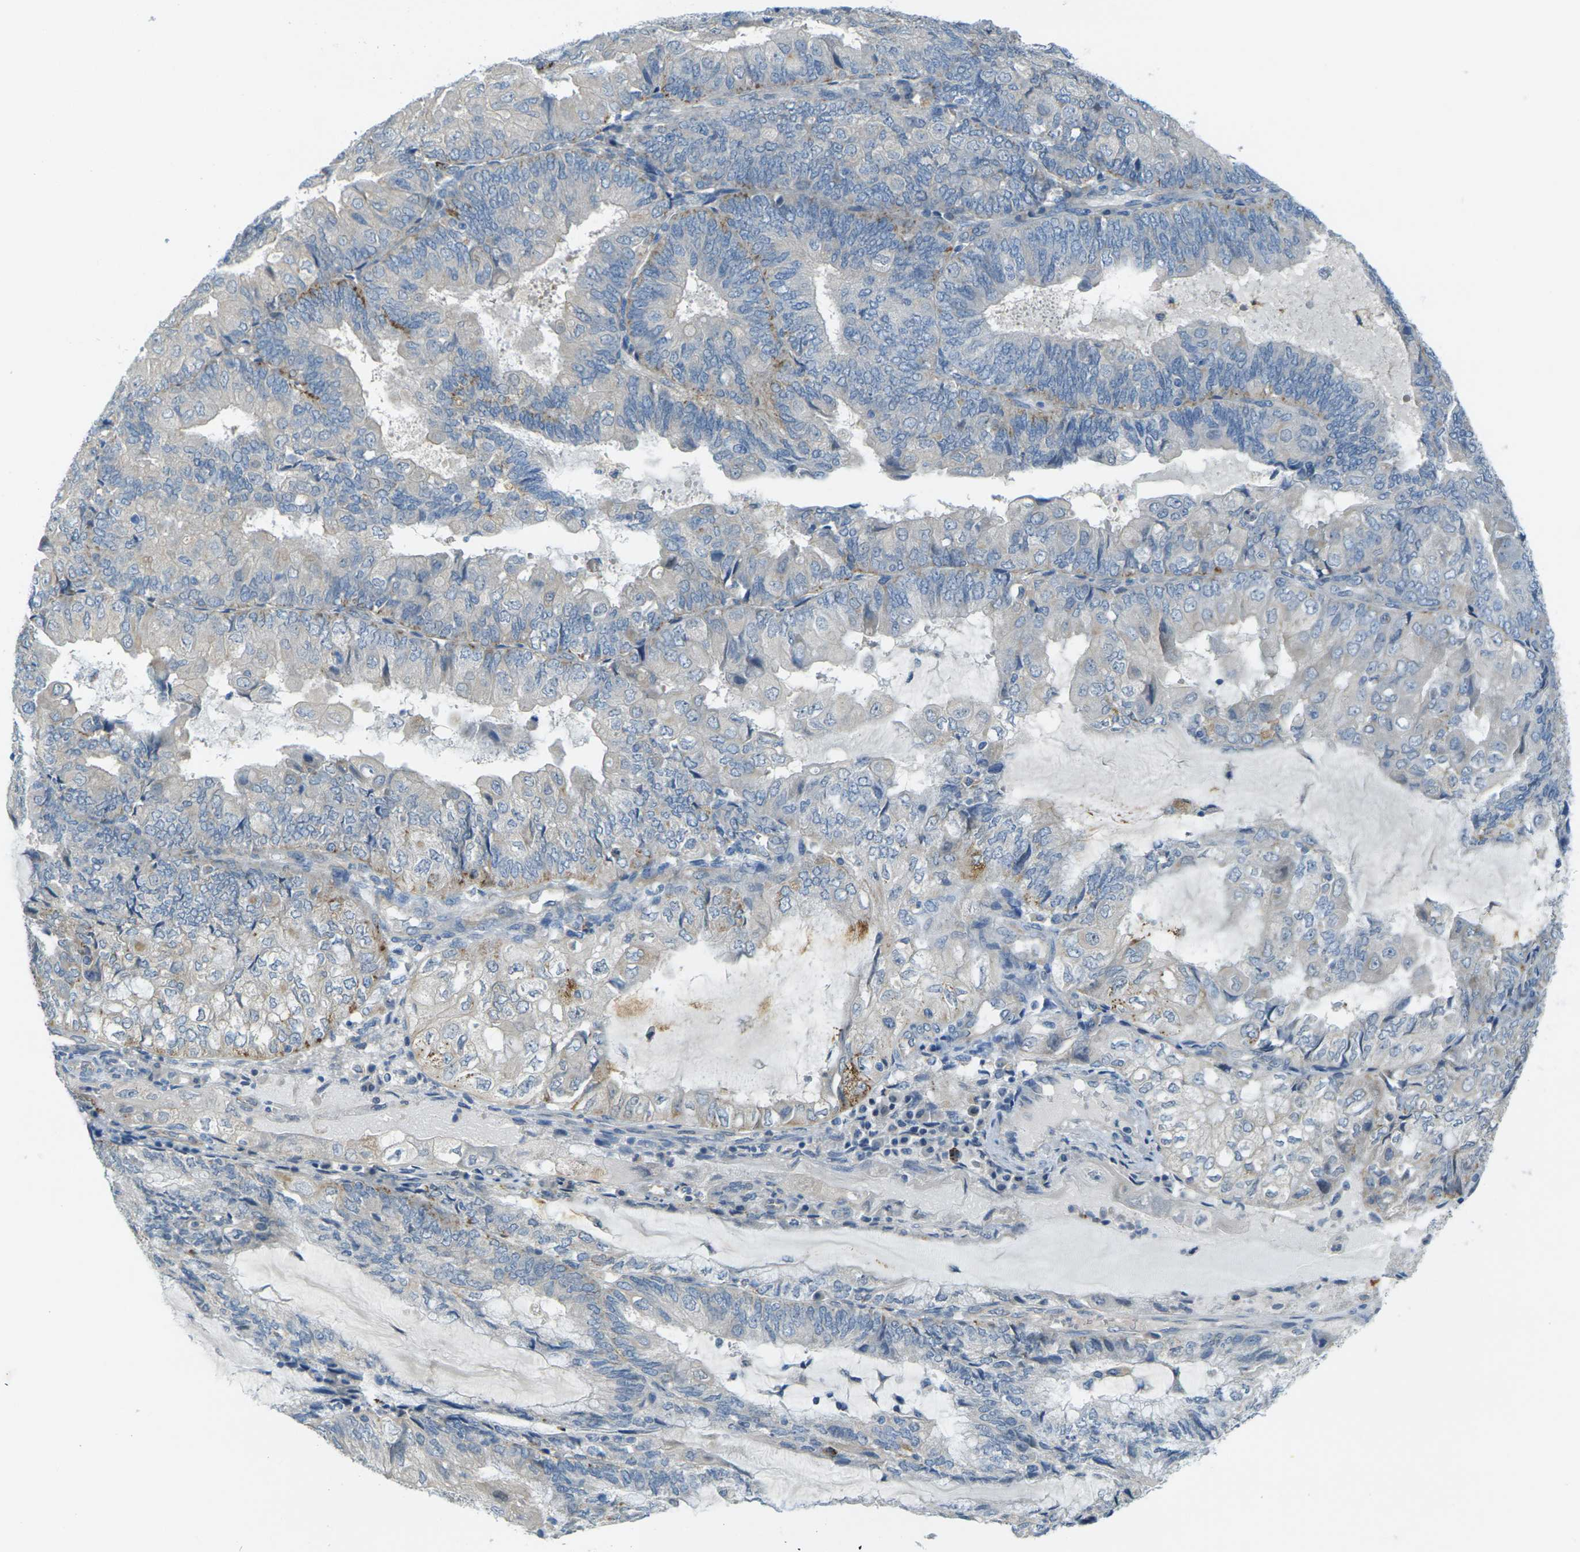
{"staining": {"intensity": "moderate", "quantity": "<25%", "location": "cytoplasmic/membranous"}, "tissue": "endometrial cancer", "cell_type": "Tumor cells", "image_type": "cancer", "snomed": [{"axis": "morphology", "description": "Adenocarcinoma, NOS"}, {"axis": "topography", "description": "Endometrium"}], "caption": "Immunohistochemistry (IHC) staining of endometrial cancer, which reveals low levels of moderate cytoplasmic/membranous expression in approximately <25% of tumor cells indicating moderate cytoplasmic/membranous protein positivity. The staining was performed using DAB (3,3'-diaminobenzidine) (brown) for protein detection and nuclei were counterstained in hematoxylin (blue).", "gene": "CYP2C8", "patient": {"sex": "female", "age": 81}}